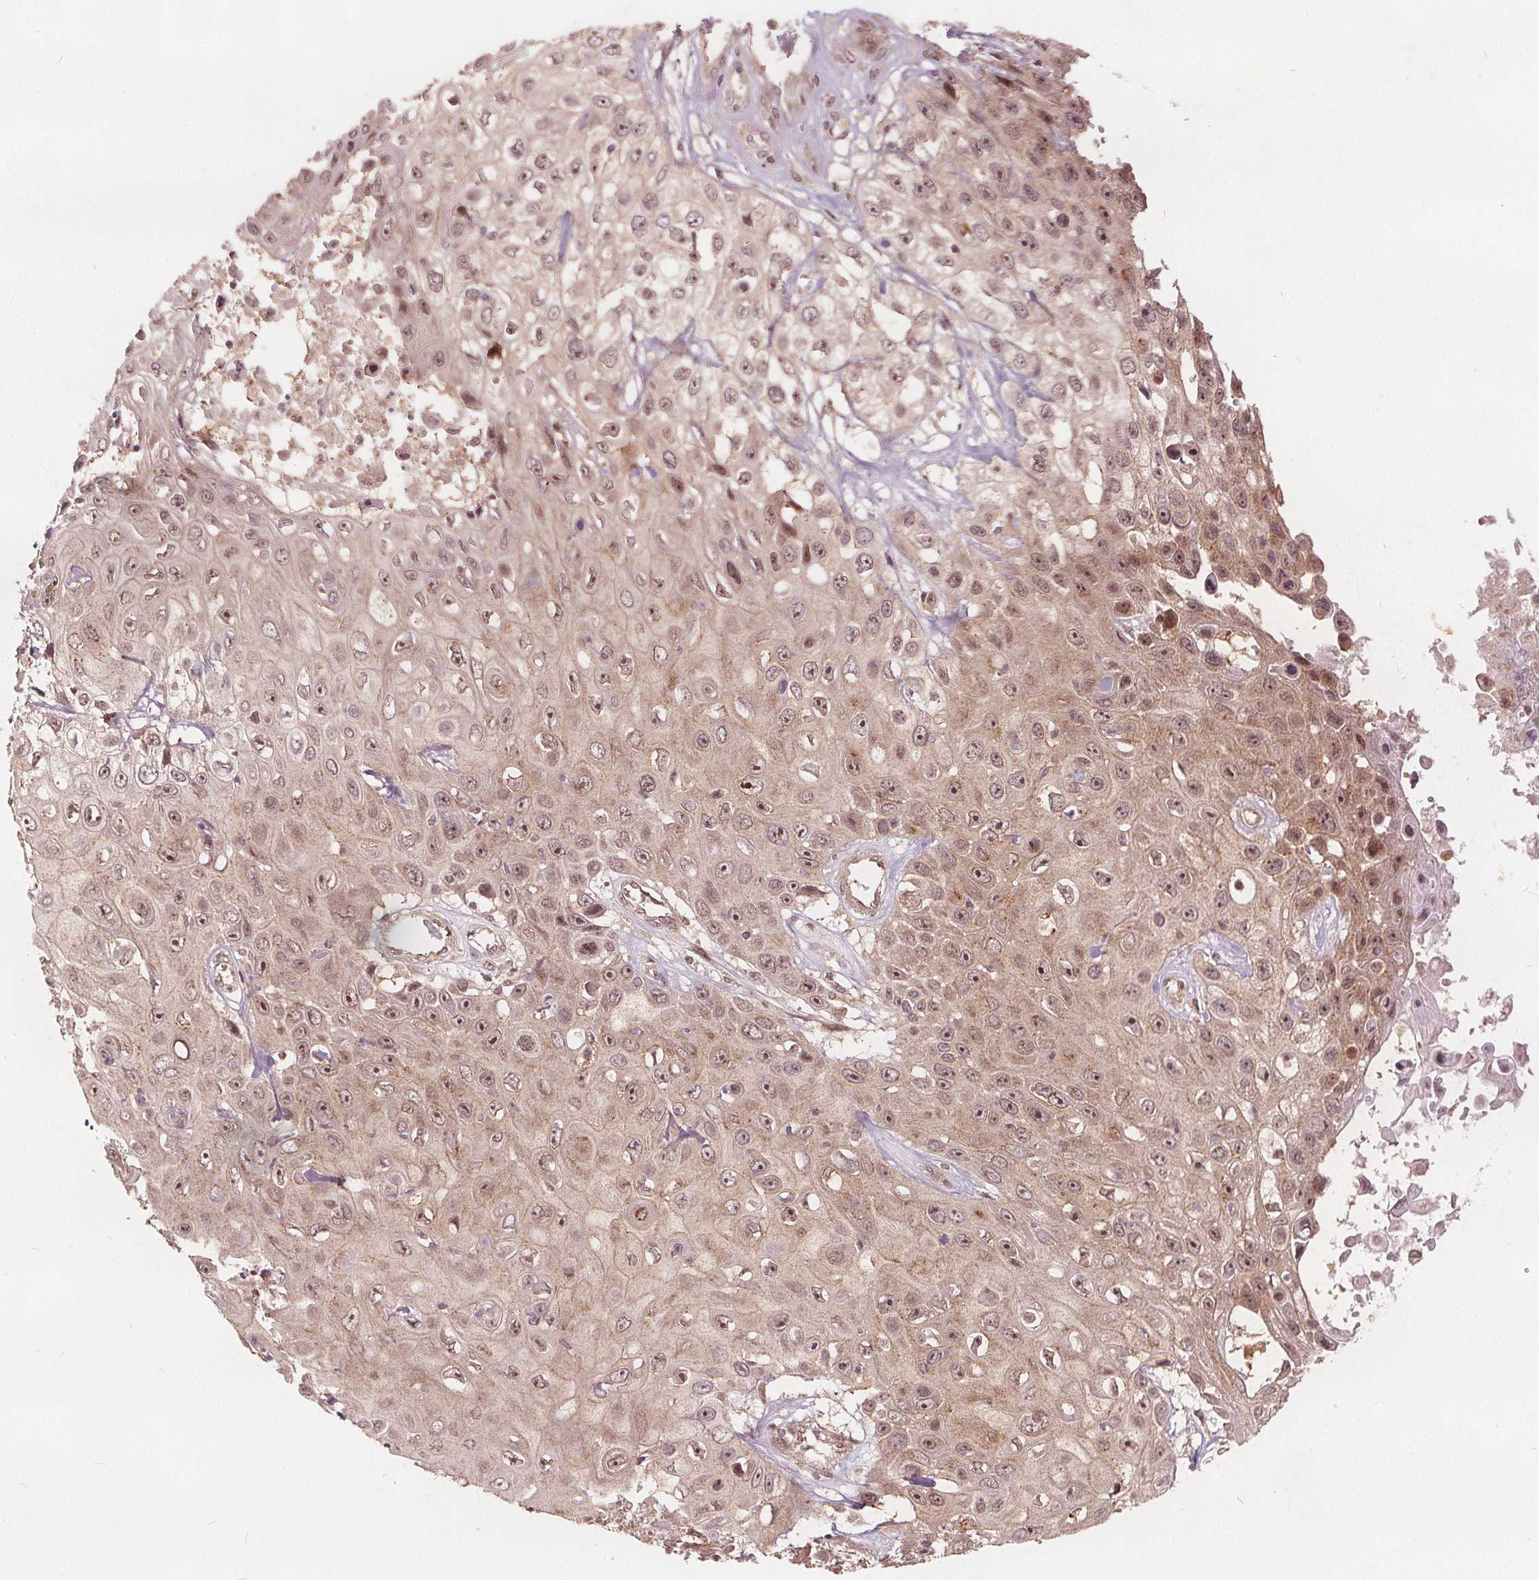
{"staining": {"intensity": "weak", "quantity": ">75%", "location": "cytoplasmic/membranous,nuclear"}, "tissue": "skin cancer", "cell_type": "Tumor cells", "image_type": "cancer", "snomed": [{"axis": "morphology", "description": "Squamous cell carcinoma, NOS"}, {"axis": "topography", "description": "Skin"}], "caption": "Immunohistochemistry (IHC) staining of skin cancer, which shows low levels of weak cytoplasmic/membranous and nuclear positivity in approximately >75% of tumor cells indicating weak cytoplasmic/membranous and nuclear protein expression. The staining was performed using DAB (3,3'-diaminobenzidine) (brown) for protein detection and nuclei were counterstained in hematoxylin (blue).", "gene": "PPP1CB", "patient": {"sex": "male", "age": 82}}